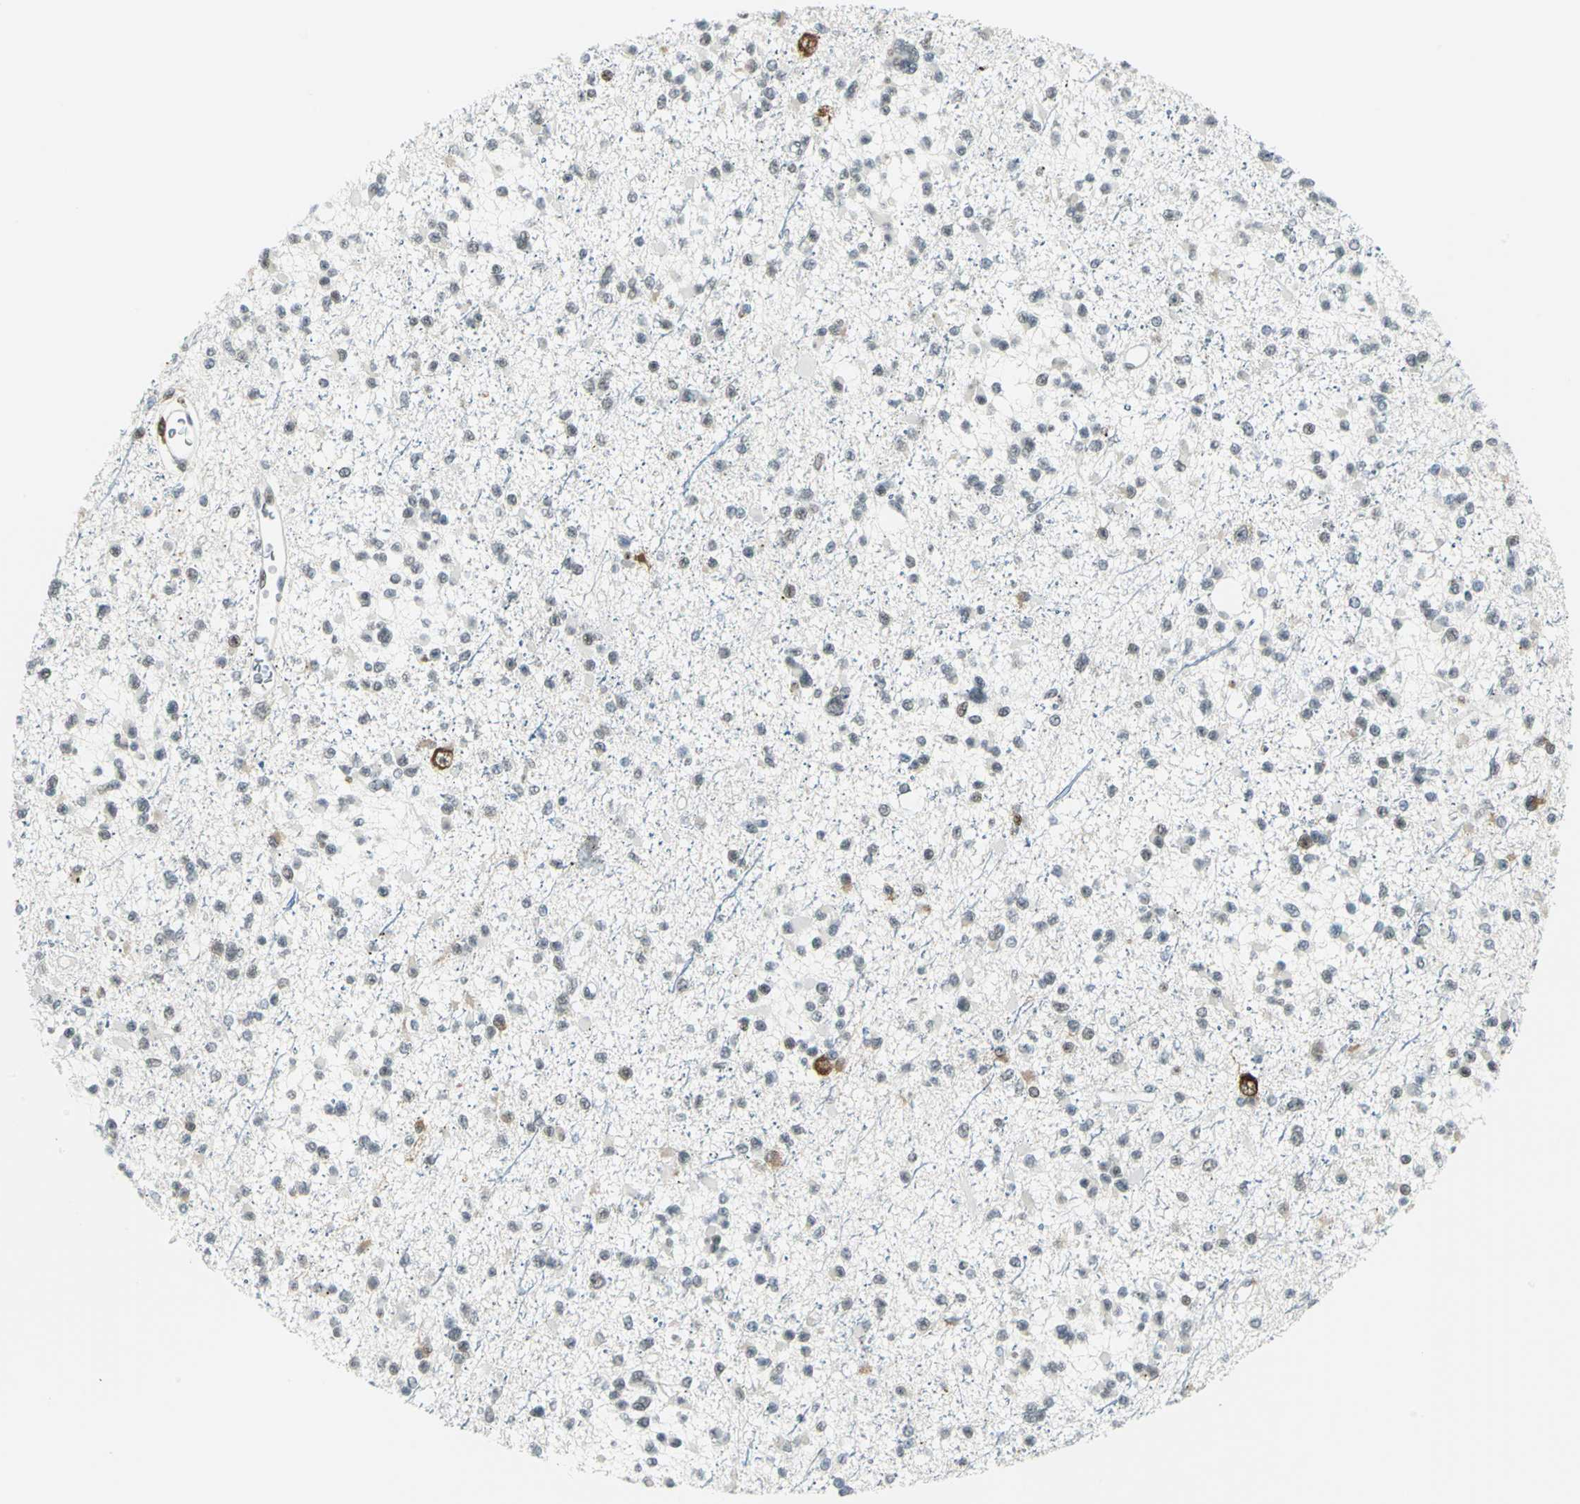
{"staining": {"intensity": "weak", "quantity": "<25%", "location": "nuclear"}, "tissue": "glioma", "cell_type": "Tumor cells", "image_type": "cancer", "snomed": [{"axis": "morphology", "description": "Glioma, malignant, Low grade"}, {"axis": "topography", "description": "Brain"}], "caption": "Histopathology image shows no significant protein positivity in tumor cells of glioma.", "gene": "MTMR10", "patient": {"sex": "female", "age": 22}}